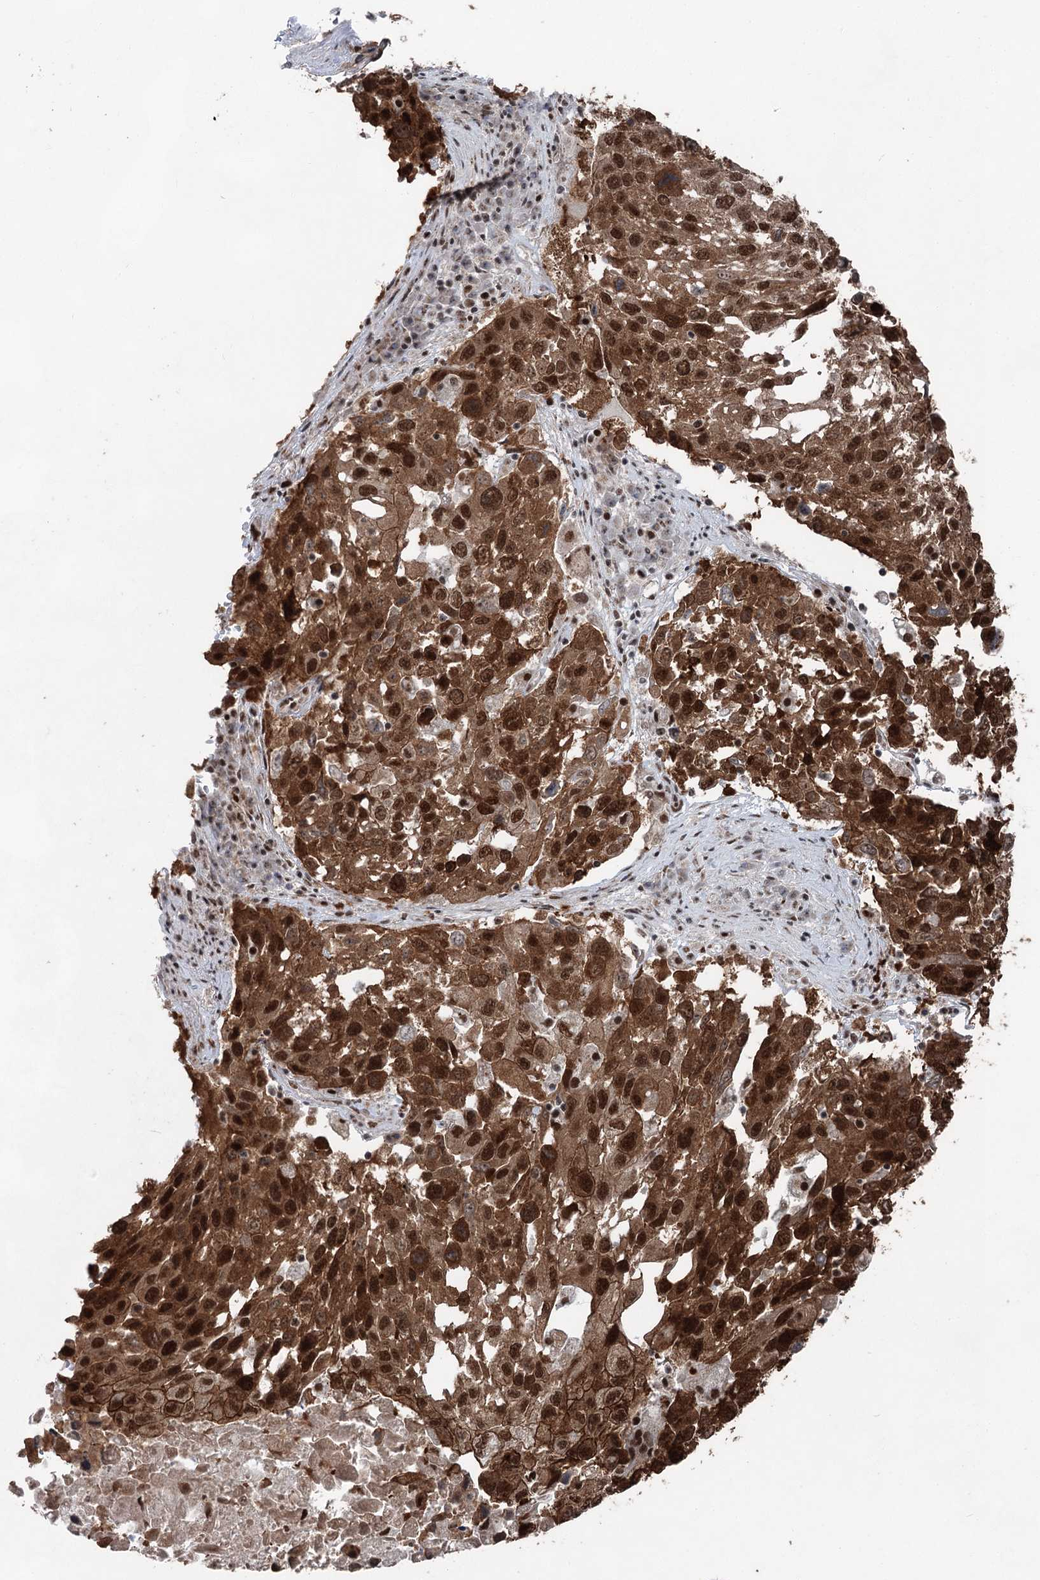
{"staining": {"intensity": "strong", "quantity": ">75%", "location": "cytoplasmic/membranous,nuclear"}, "tissue": "lung cancer", "cell_type": "Tumor cells", "image_type": "cancer", "snomed": [{"axis": "morphology", "description": "Squamous cell carcinoma, NOS"}, {"axis": "topography", "description": "Lung"}], "caption": "Brown immunohistochemical staining in human lung cancer shows strong cytoplasmic/membranous and nuclear positivity in approximately >75% of tumor cells.", "gene": "ZCCHC8", "patient": {"sex": "male", "age": 65}}